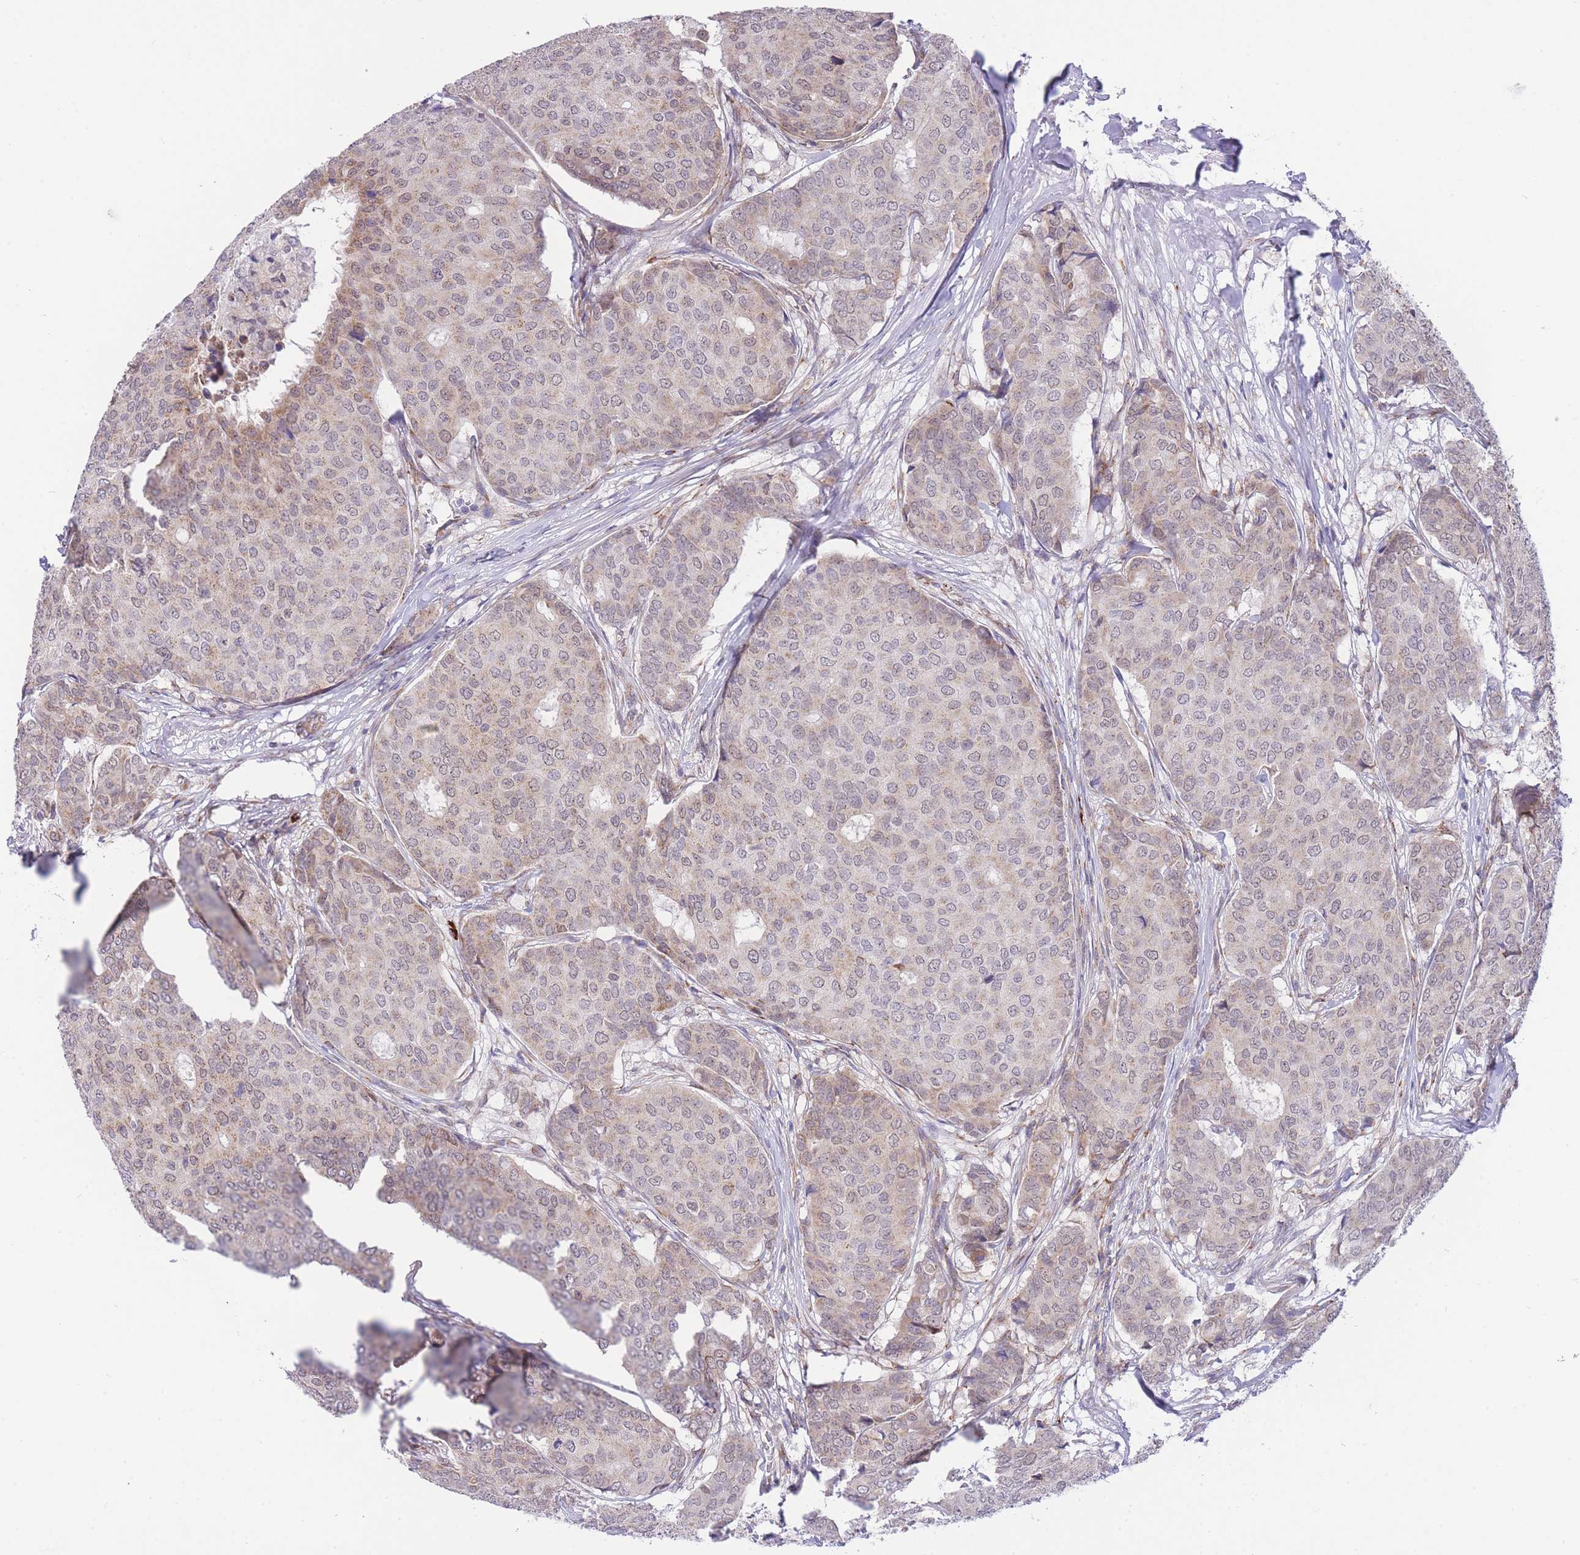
{"staining": {"intensity": "weak", "quantity": "25%-75%", "location": "cytoplasmic/membranous,nuclear"}, "tissue": "breast cancer", "cell_type": "Tumor cells", "image_type": "cancer", "snomed": [{"axis": "morphology", "description": "Duct carcinoma"}, {"axis": "topography", "description": "Breast"}], "caption": "This histopathology image shows breast infiltrating ductal carcinoma stained with immunohistochemistry (IHC) to label a protein in brown. The cytoplasmic/membranous and nuclear of tumor cells show weak positivity for the protein. Nuclei are counter-stained blue.", "gene": "EXOSC8", "patient": {"sex": "female", "age": 75}}